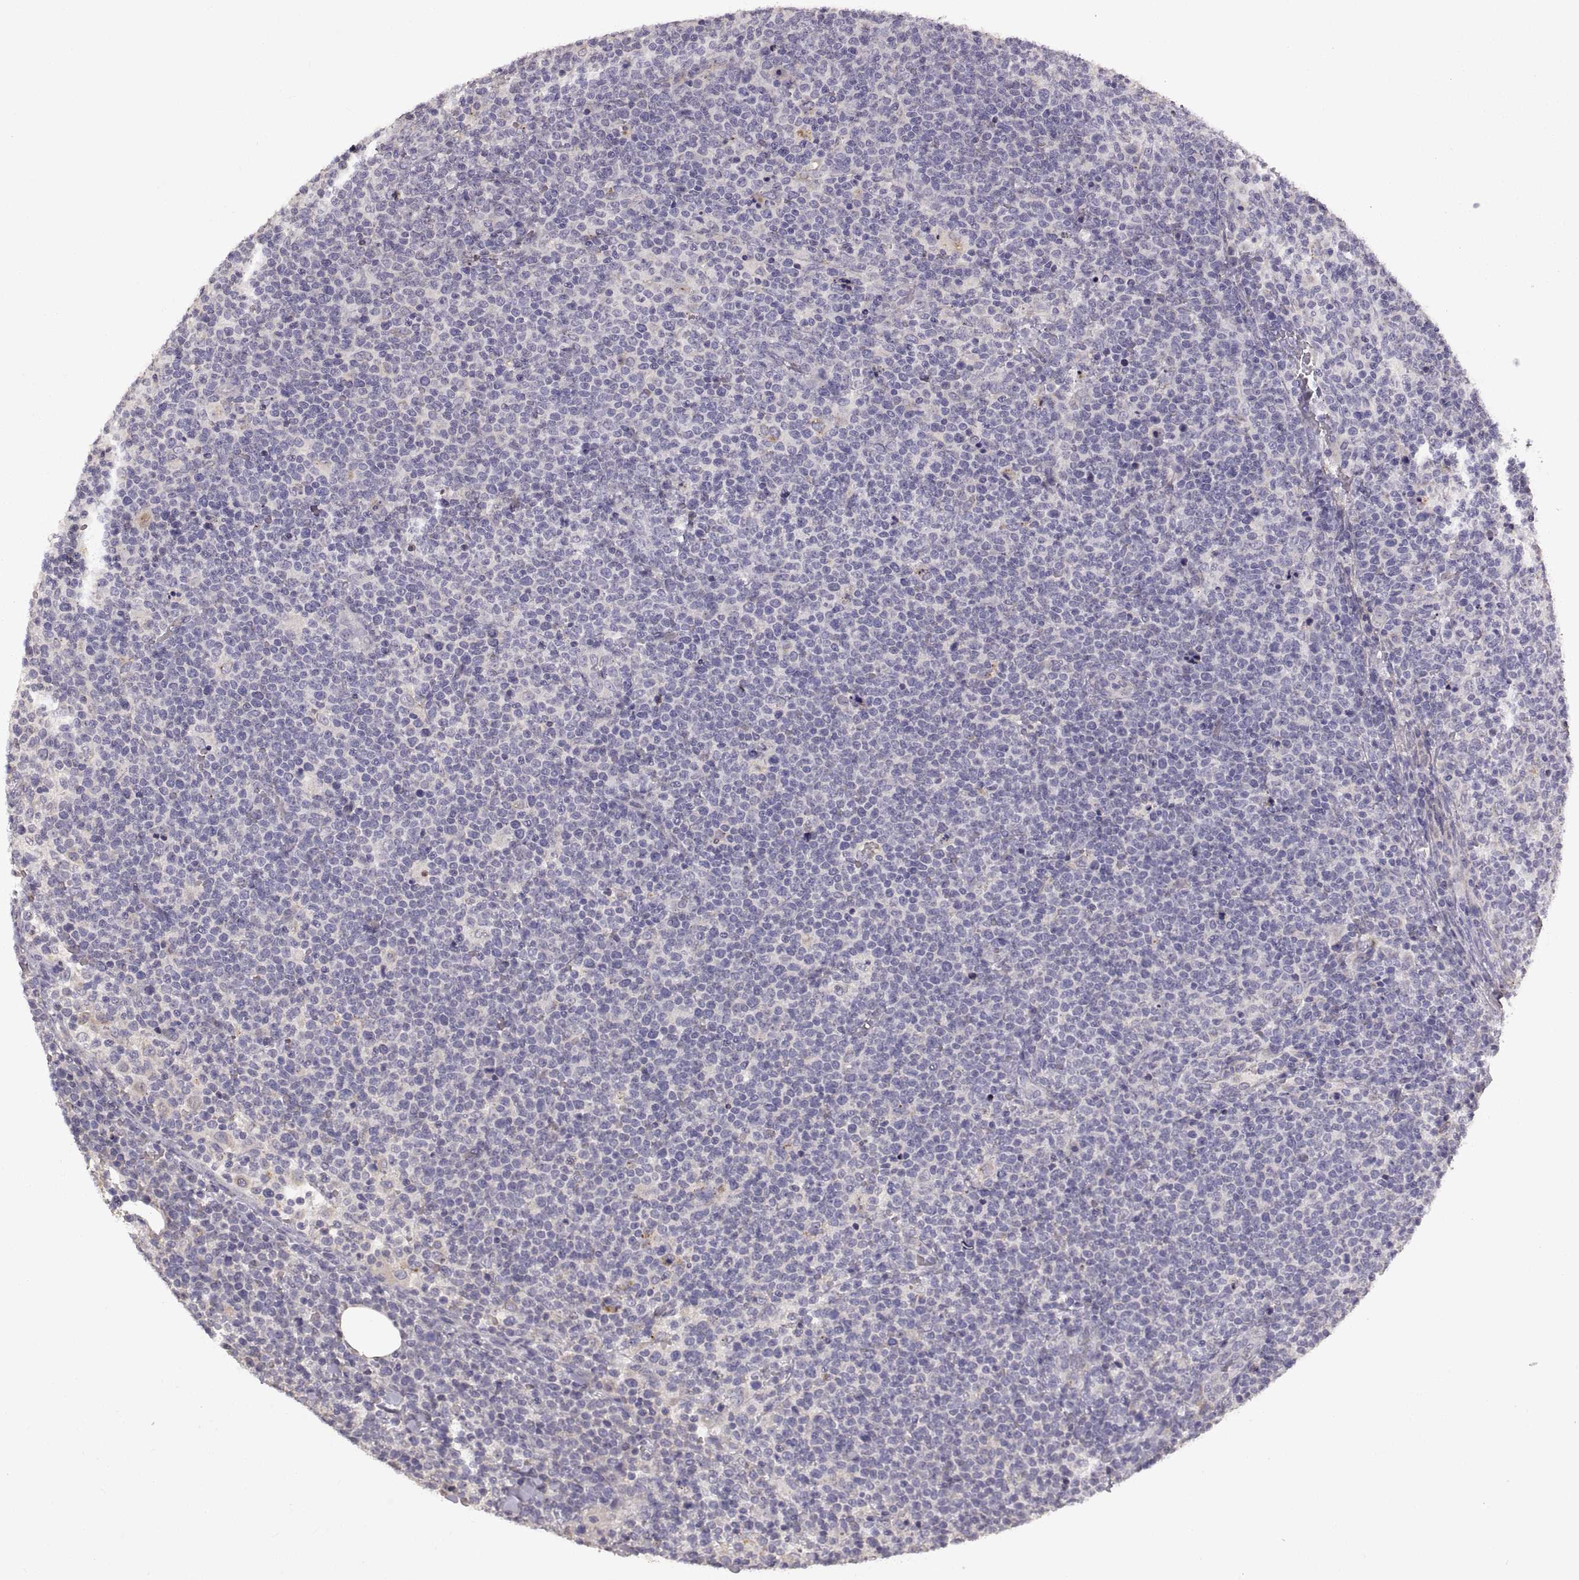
{"staining": {"intensity": "negative", "quantity": "none", "location": "none"}, "tissue": "lymphoma", "cell_type": "Tumor cells", "image_type": "cancer", "snomed": [{"axis": "morphology", "description": "Malignant lymphoma, non-Hodgkin's type, High grade"}, {"axis": "topography", "description": "Lymph node"}], "caption": "Tumor cells are negative for protein expression in human malignant lymphoma, non-Hodgkin's type (high-grade).", "gene": "DEFB136", "patient": {"sex": "male", "age": 61}}